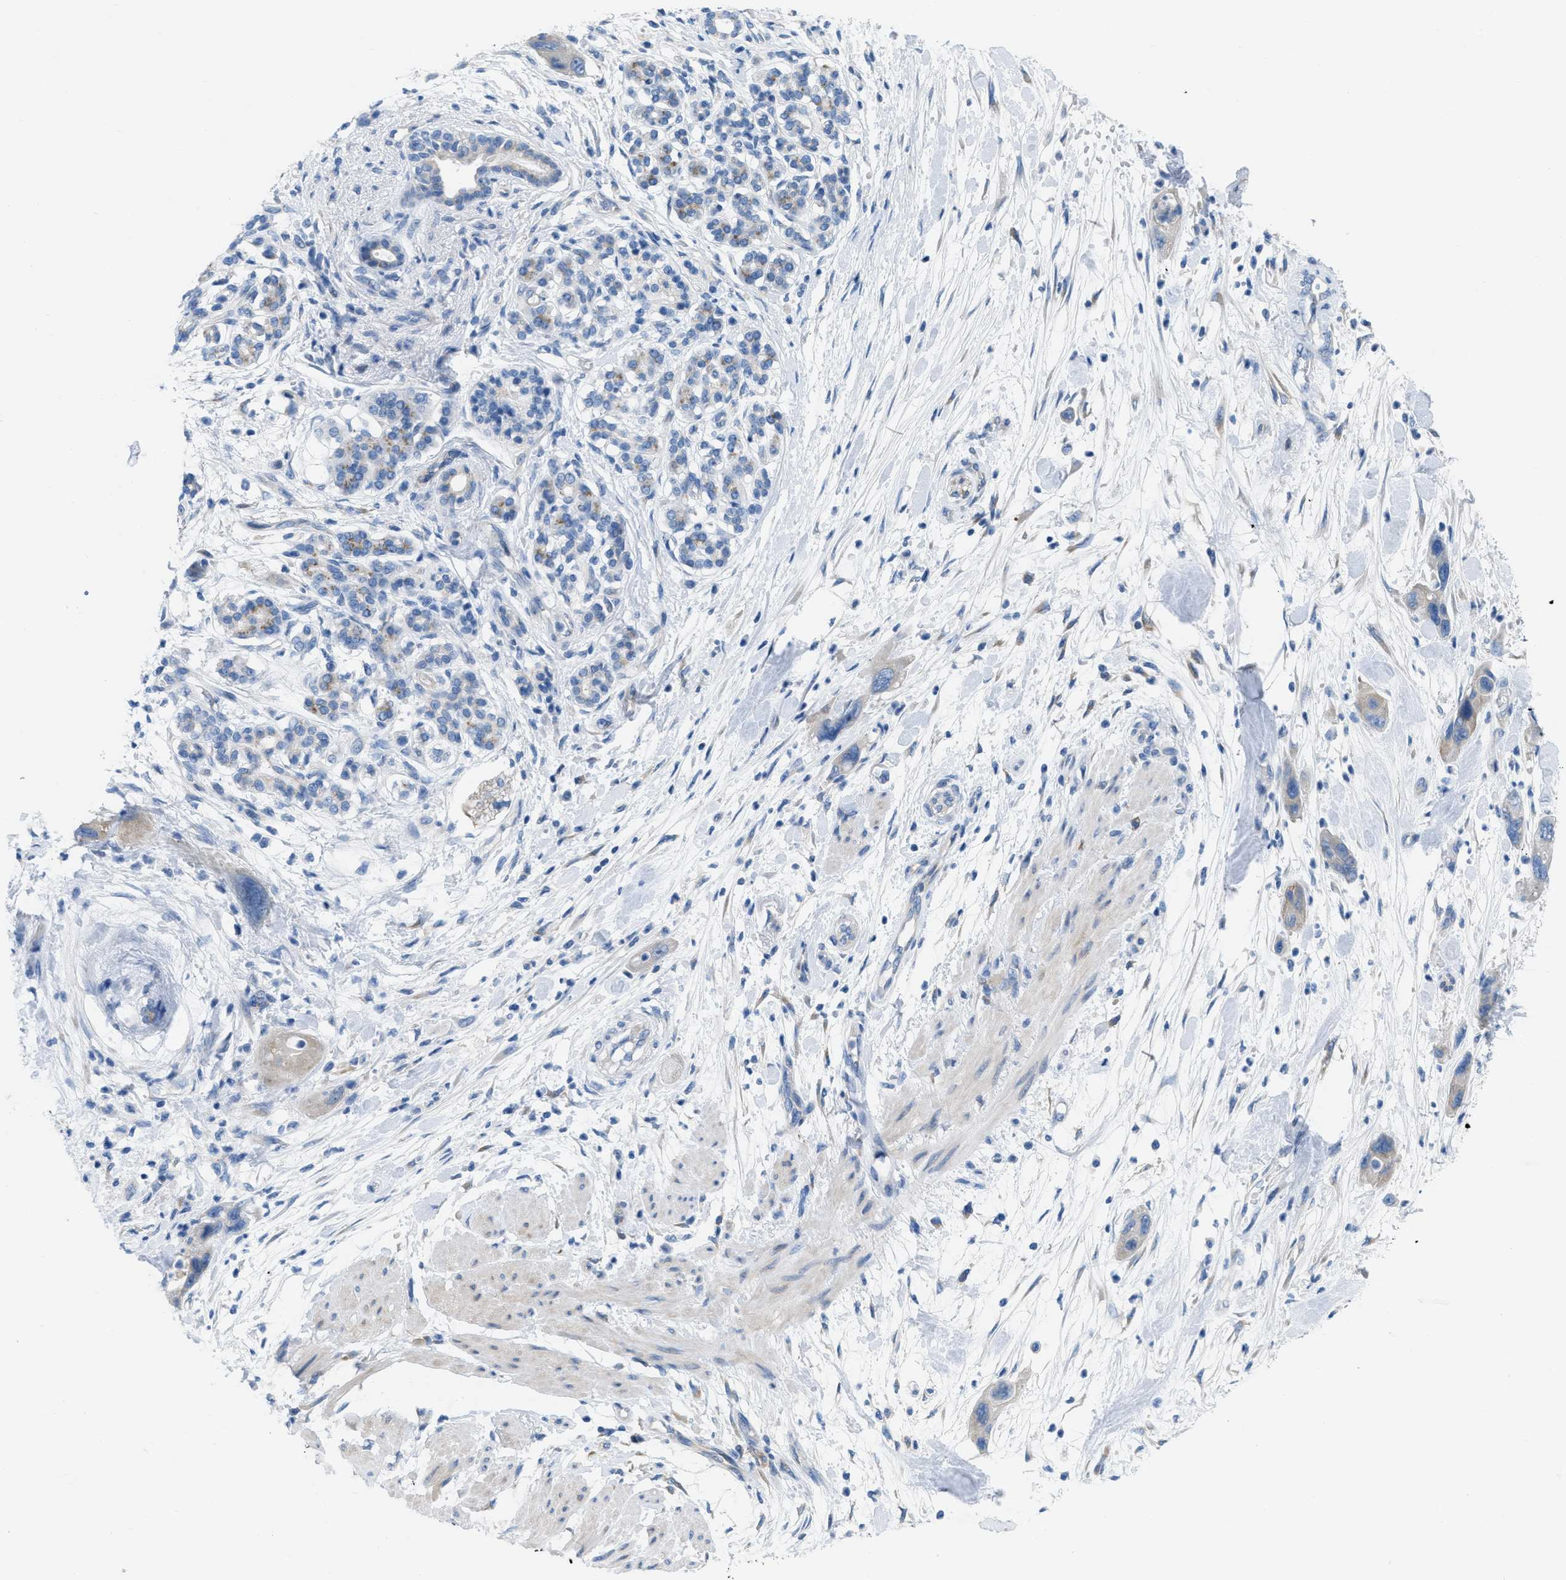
{"staining": {"intensity": "weak", "quantity": ">75%", "location": "cytoplasmic/membranous"}, "tissue": "pancreatic cancer", "cell_type": "Tumor cells", "image_type": "cancer", "snomed": [{"axis": "morphology", "description": "Normal tissue, NOS"}, {"axis": "morphology", "description": "Adenocarcinoma, NOS"}, {"axis": "topography", "description": "Pancreas"}], "caption": "DAB (3,3'-diaminobenzidine) immunohistochemical staining of human adenocarcinoma (pancreatic) demonstrates weak cytoplasmic/membranous protein positivity in approximately >75% of tumor cells. The staining was performed using DAB (3,3'-diaminobenzidine) to visualize the protein expression in brown, while the nuclei were stained in blue with hematoxylin (Magnification: 20x).", "gene": "ASGR1", "patient": {"sex": "female", "age": 71}}